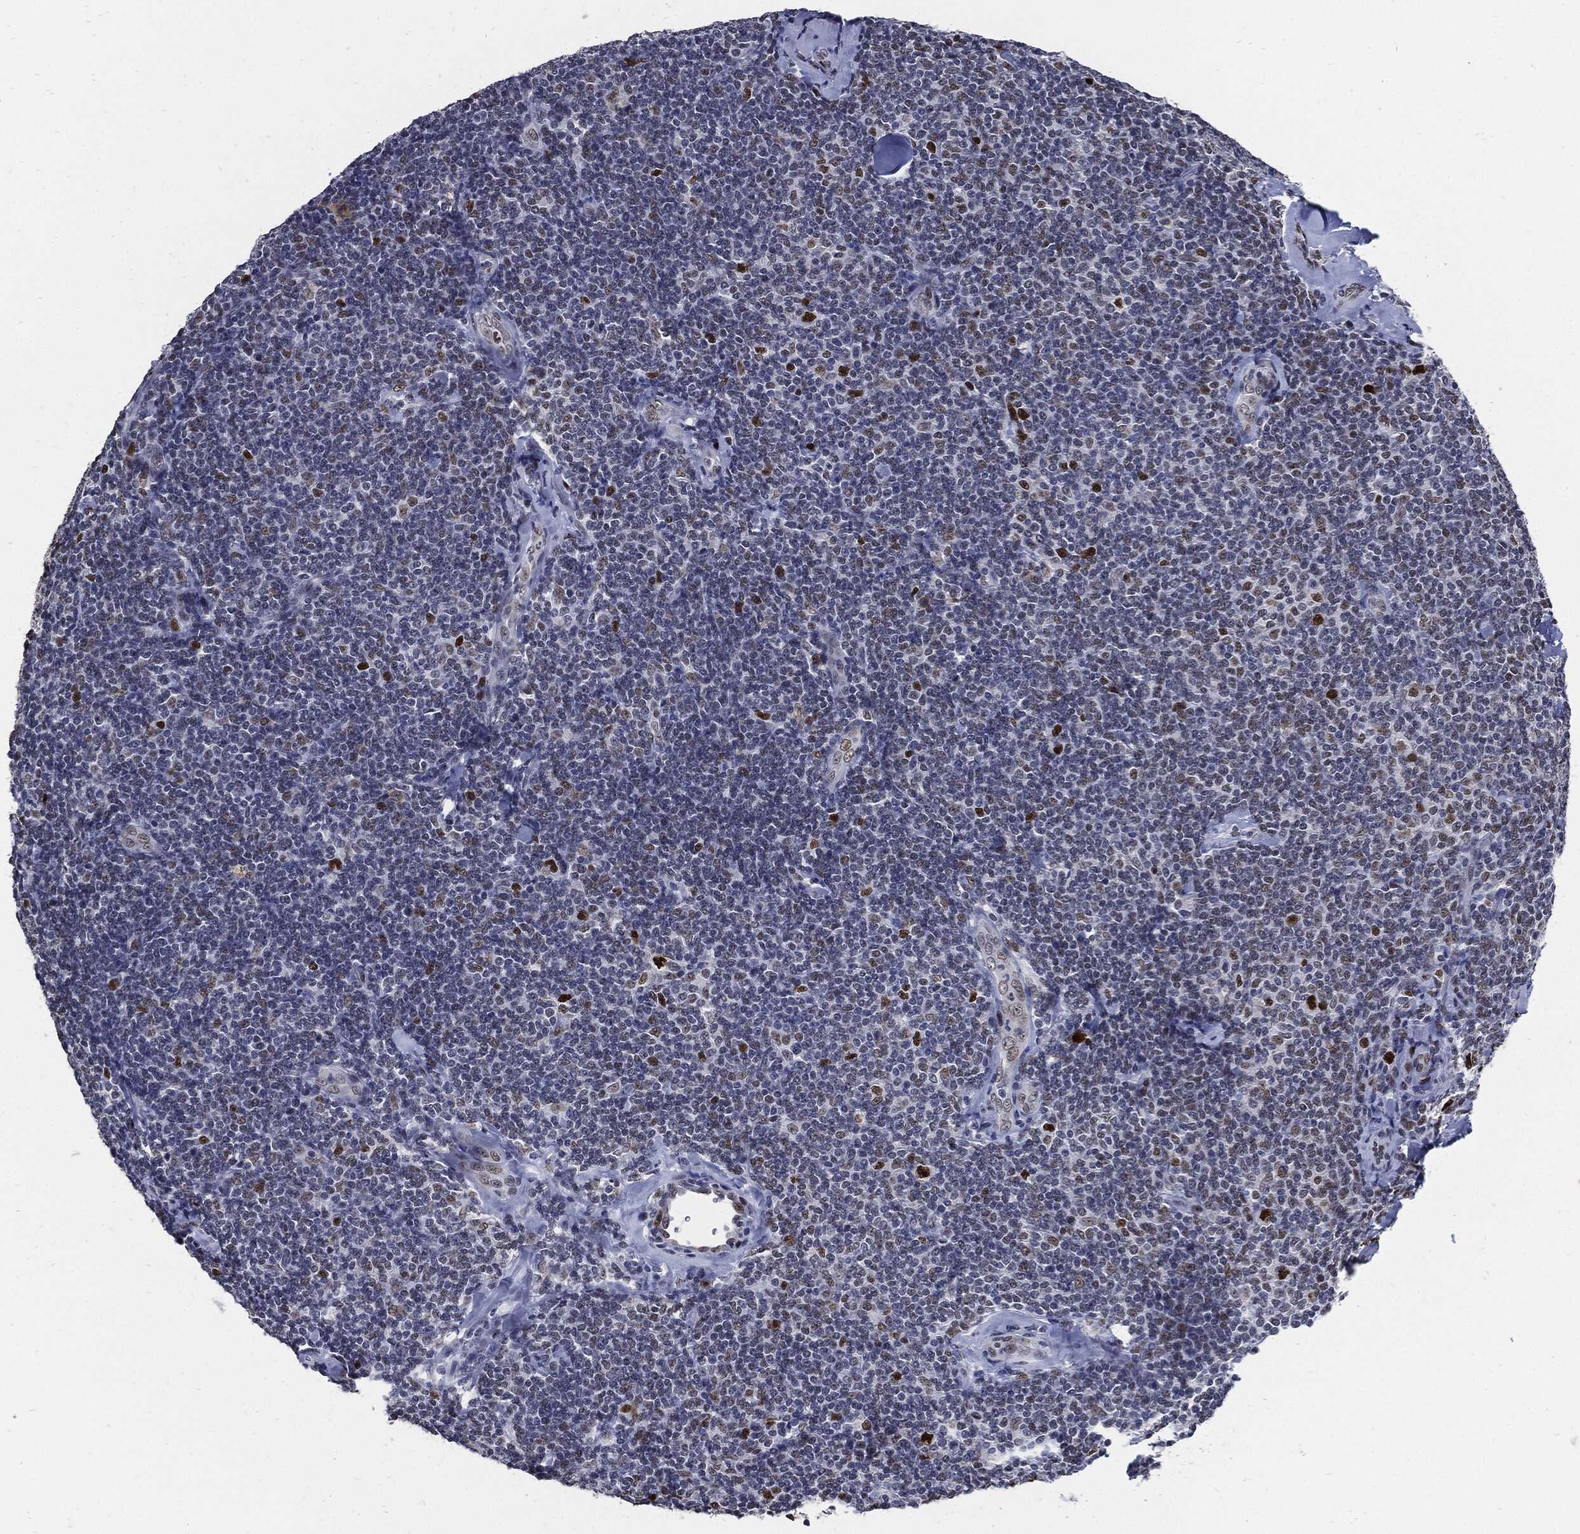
{"staining": {"intensity": "strong", "quantity": "<25%", "location": "nuclear"}, "tissue": "lymphoma", "cell_type": "Tumor cells", "image_type": "cancer", "snomed": [{"axis": "morphology", "description": "Malignant lymphoma, non-Hodgkin's type, Low grade"}, {"axis": "topography", "description": "Lymph node"}], "caption": "Malignant lymphoma, non-Hodgkin's type (low-grade) stained with immunohistochemistry (IHC) shows strong nuclear positivity in about <25% of tumor cells. Immunohistochemistry (ihc) stains the protein of interest in brown and the nuclei are stained blue.", "gene": "NBN", "patient": {"sex": "female", "age": 56}}